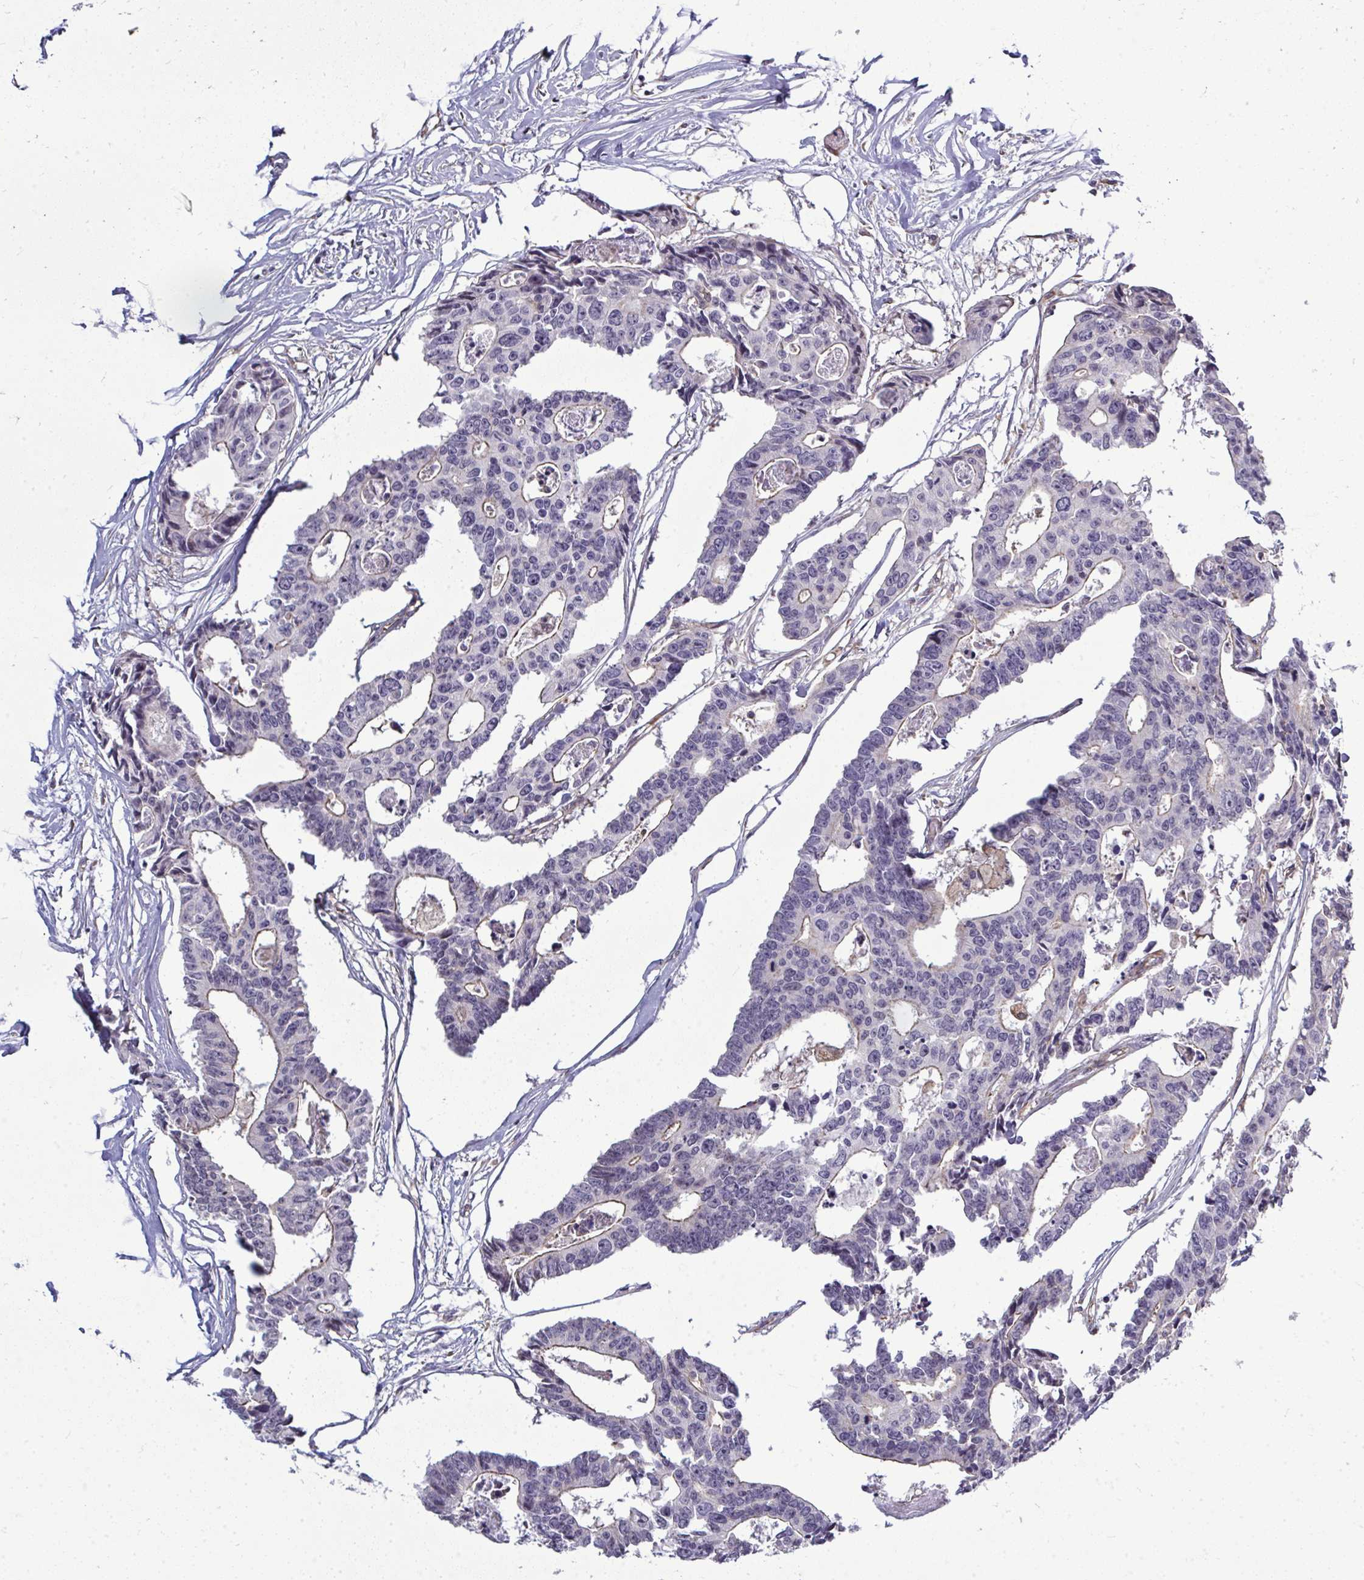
{"staining": {"intensity": "moderate", "quantity": "<25%", "location": "cytoplasmic/membranous"}, "tissue": "colorectal cancer", "cell_type": "Tumor cells", "image_type": "cancer", "snomed": [{"axis": "morphology", "description": "Adenocarcinoma, NOS"}, {"axis": "topography", "description": "Rectum"}], "caption": "IHC of colorectal cancer (adenocarcinoma) displays low levels of moderate cytoplasmic/membranous staining in approximately <25% of tumor cells.", "gene": "FUT10", "patient": {"sex": "male", "age": 57}}